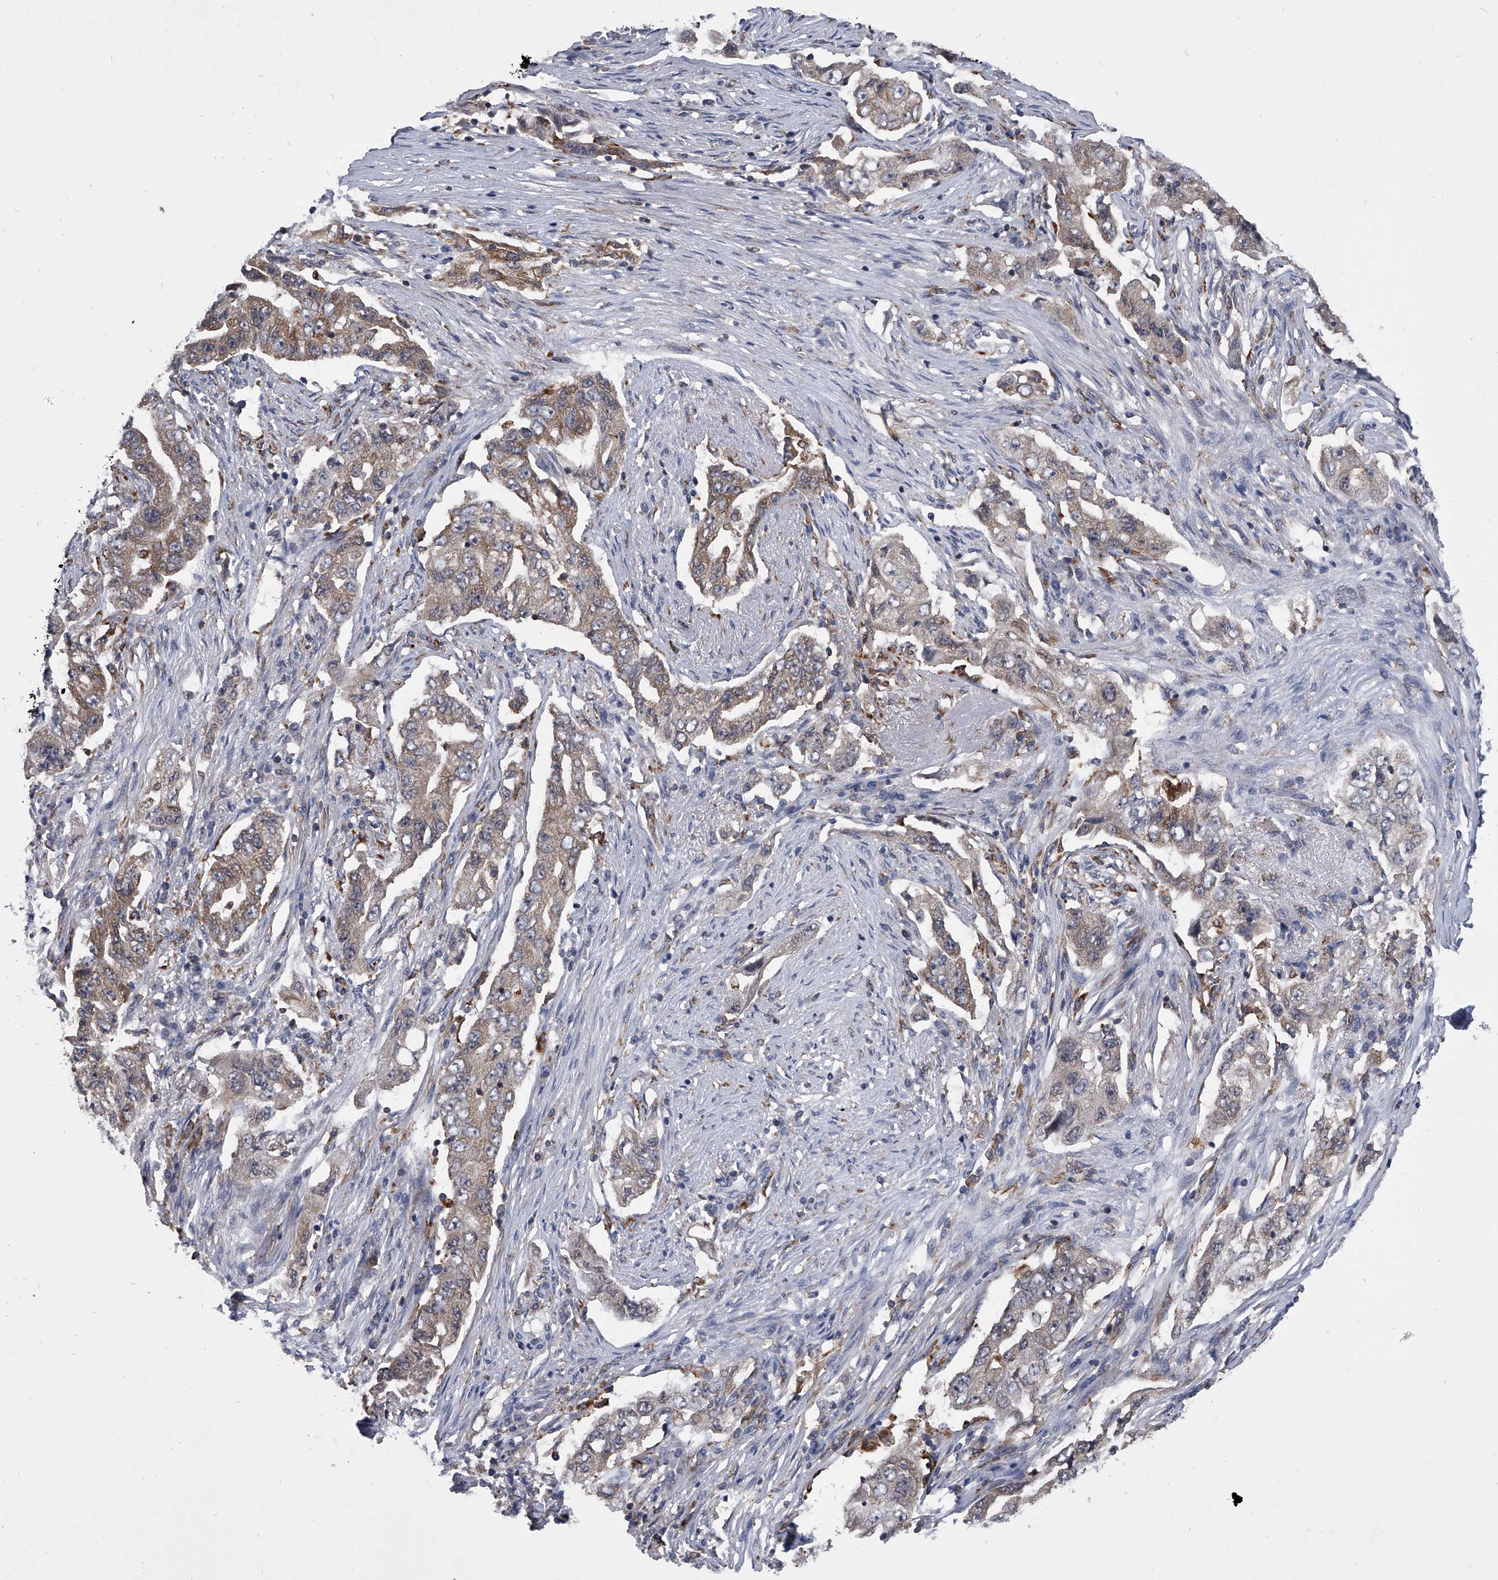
{"staining": {"intensity": "weak", "quantity": "25%-75%", "location": "cytoplasmic/membranous"}, "tissue": "lung cancer", "cell_type": "Tumor cells", "image_type": "cancer", "snomed": [{"axis": "morphology", "description": "Adenocarcinoma, NOS"}, {"axis": "topography", "description": "Lung"}], "caption": "Lung adenocarcinoma was stained to show a protein in brown. There is low levels of weak cytoplasmic/membranous staining in about 25%-75% of tumor cells. (Stains: DAB (3,3'-diaminobenzidine) in brown, nuclei in blue, Microscopy: brightfield microscopy at high magnification).", "gene": "MAP4K3", "patient": {"sex": "female", "age": 51}}